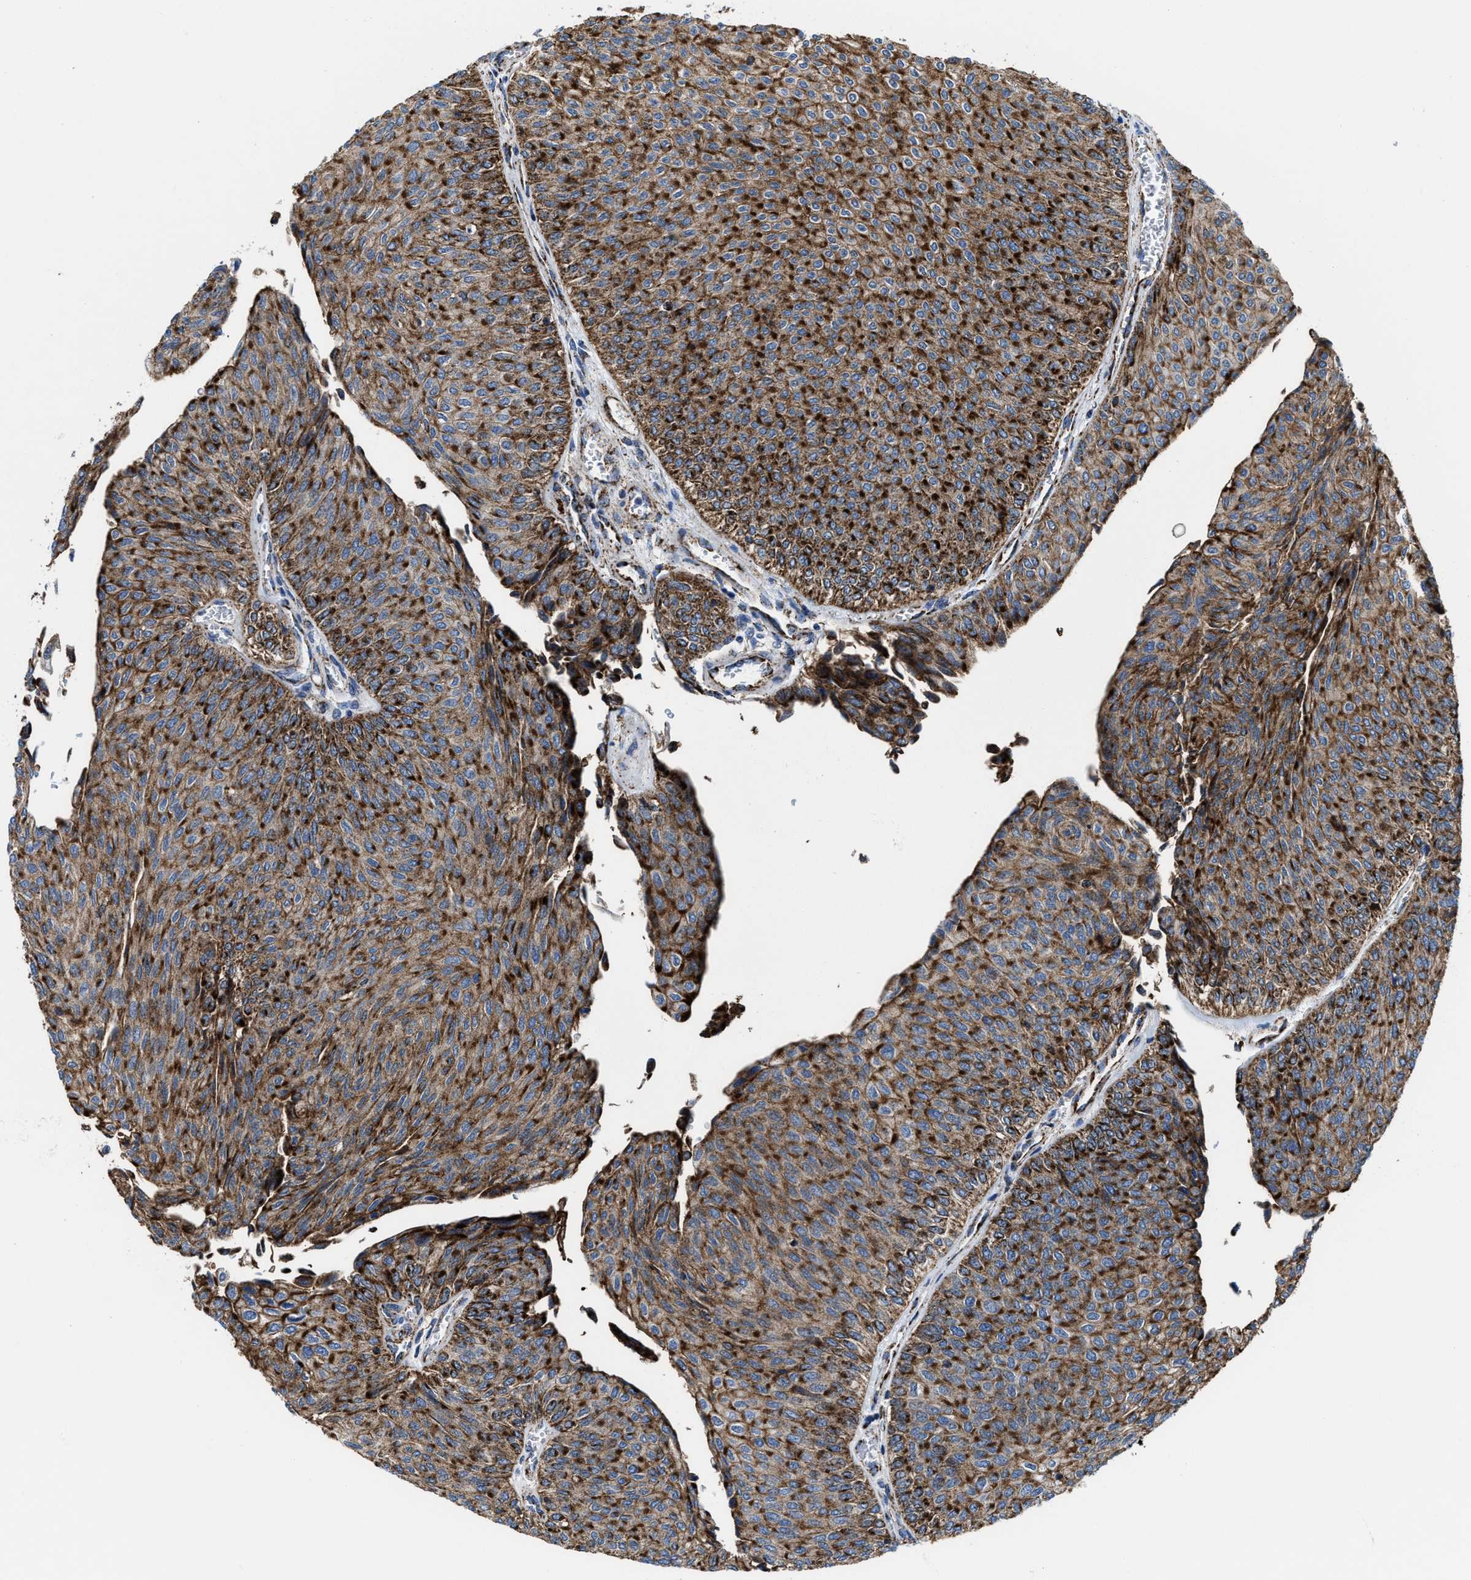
{"staining": {"intensity": "strong", "quantity": ">75%", "location": "cytoplasmic/membranous"}, "tissue": "urothelial cancer", "cell_type": "Tumor cells", "image_type": "cancer", "snomed": [{"axis": "morphology", "description": "Urothelial carcinoma, Low grade"}, {"axis": "topography", "description": "Urinary bladder"}], "caption": "Protein analysis of urothelial cancer tissue shows strong cytoplasmic/membranous staining in about >75% of tumor cells.", "gene": "ALDH1B1", "patient": {"sex": "male", "age": 78}}